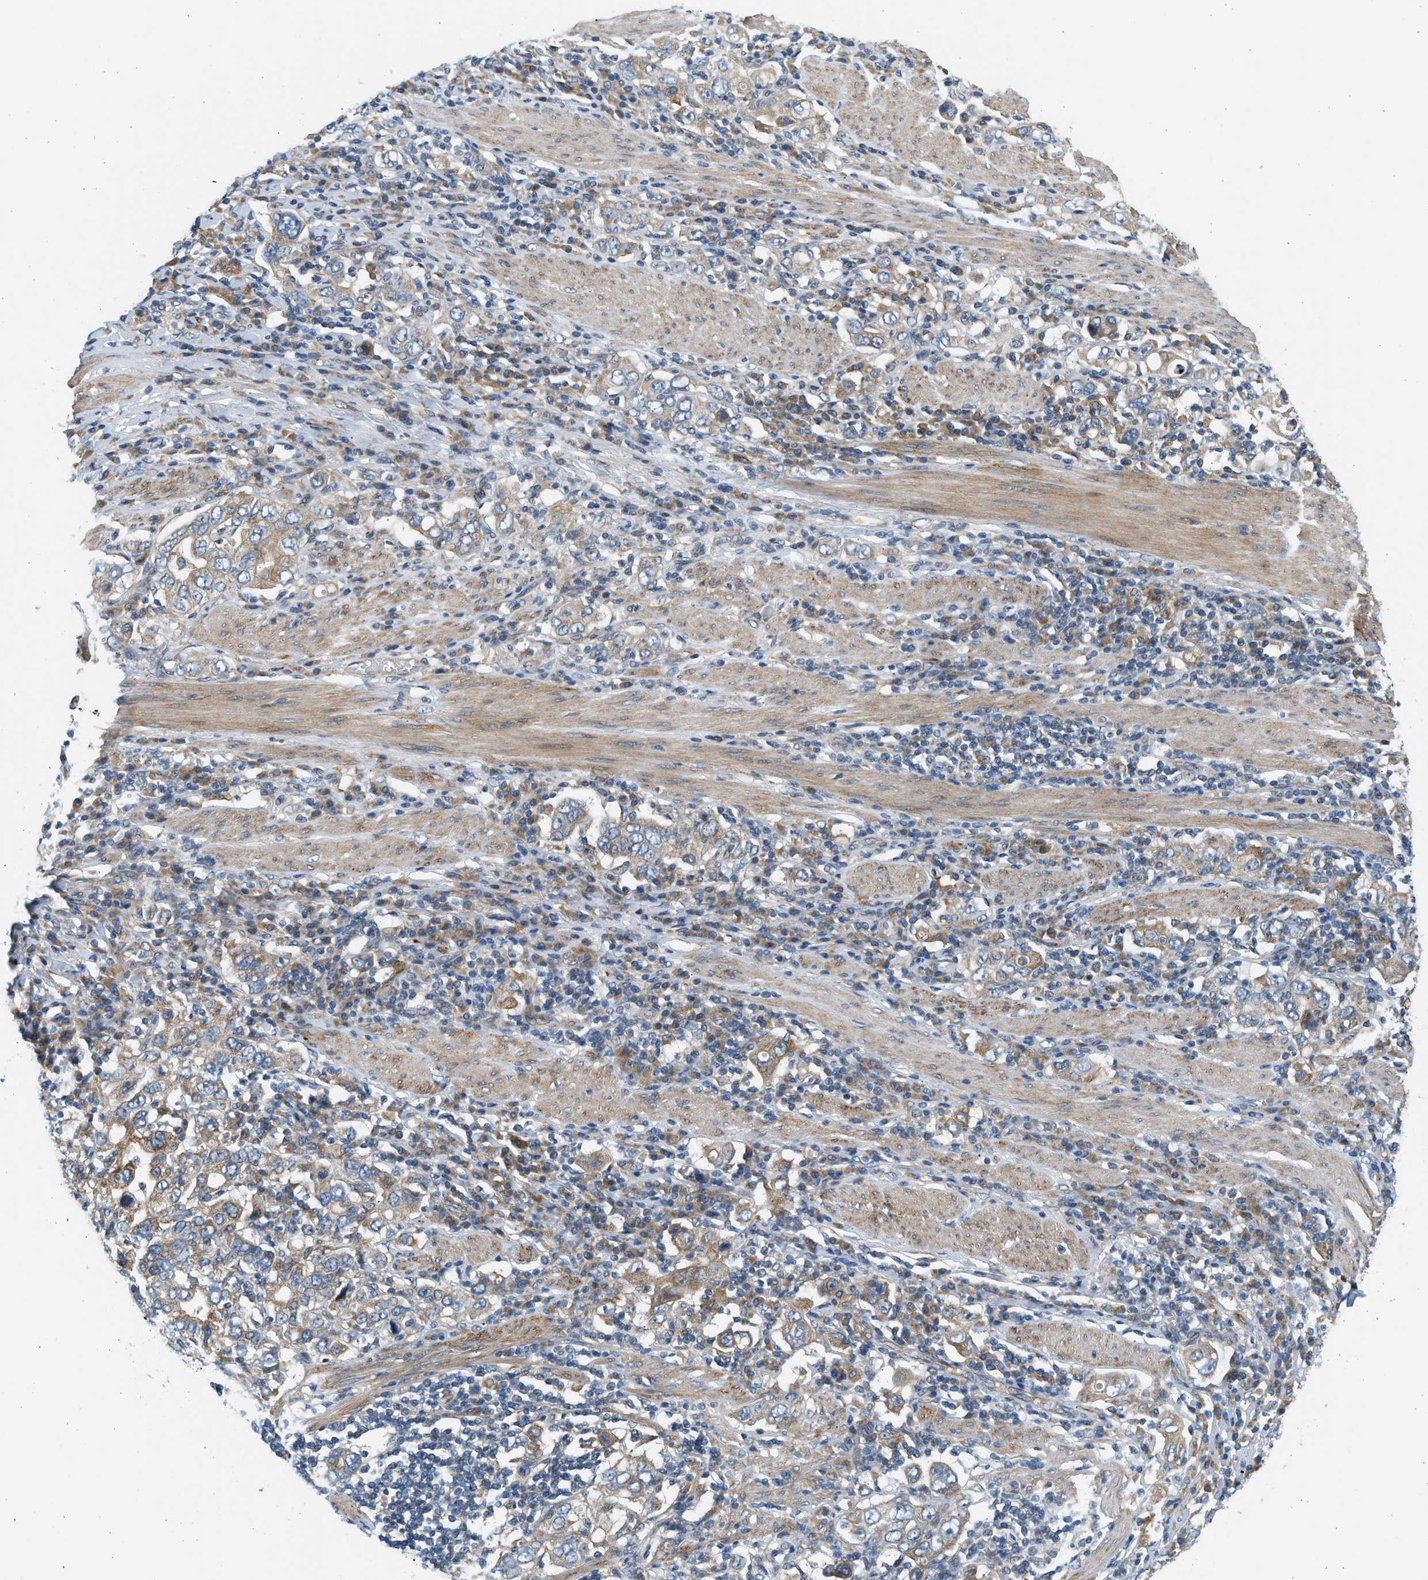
{"staining": {"intensity": "weak", "quantity": ">75%", "location": "cytoplasmic/membranous"}, "tissue": "stomach cancer", "cell_type": "Tumor cells", "image_type": "cancer", "snomed": [{"axis": "morphology", "description": "Adenocarcinoma, NOS"}, {"axis": "topography", "description": "Stomach, upper"}], "caption": "Approximately >75% of tumor cells in human stomach adenocarcinoma demonstrate weak cytoplasmic/membranous protein positivity as visualized by brown immunohistochemical staining.", "gene": "KDELR2", "patient": {"sex": "male", "age": 62}}